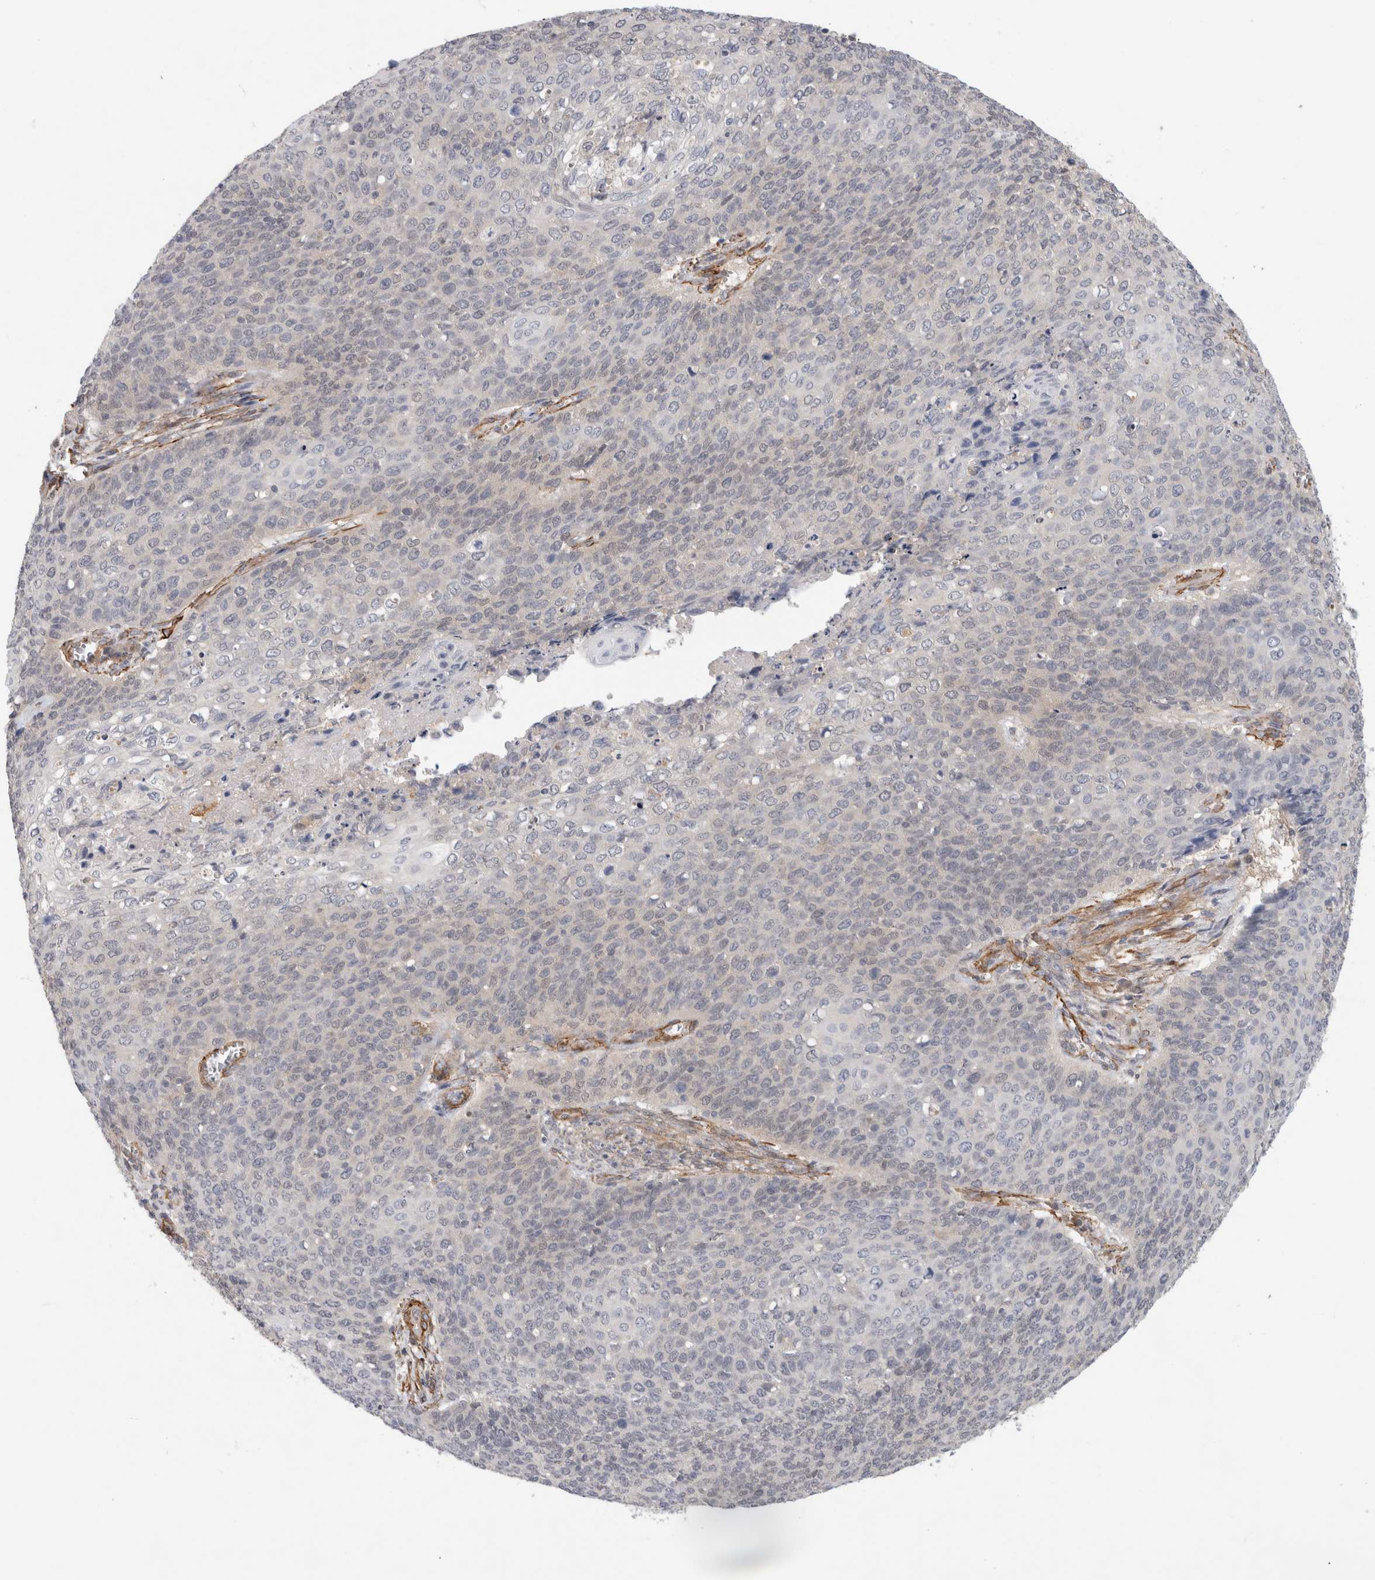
{"staining": {"intensity": "negative", "quantity": "none", "location": "none"}, "tissue": "cervical cancer", "cell_type": "Tumor cells", "image_type": "cancer", "snomed": [{"axis": "morphology", "description": "Squamous cell carcinoma, NOS"}, {"axis": "topography", "description": "Cervix"}], "caption": "There is no significant positivity in tumor cells of cervical cancer.", "gene": "PGM1", "patient": {"sex": "female", "age": 39}}